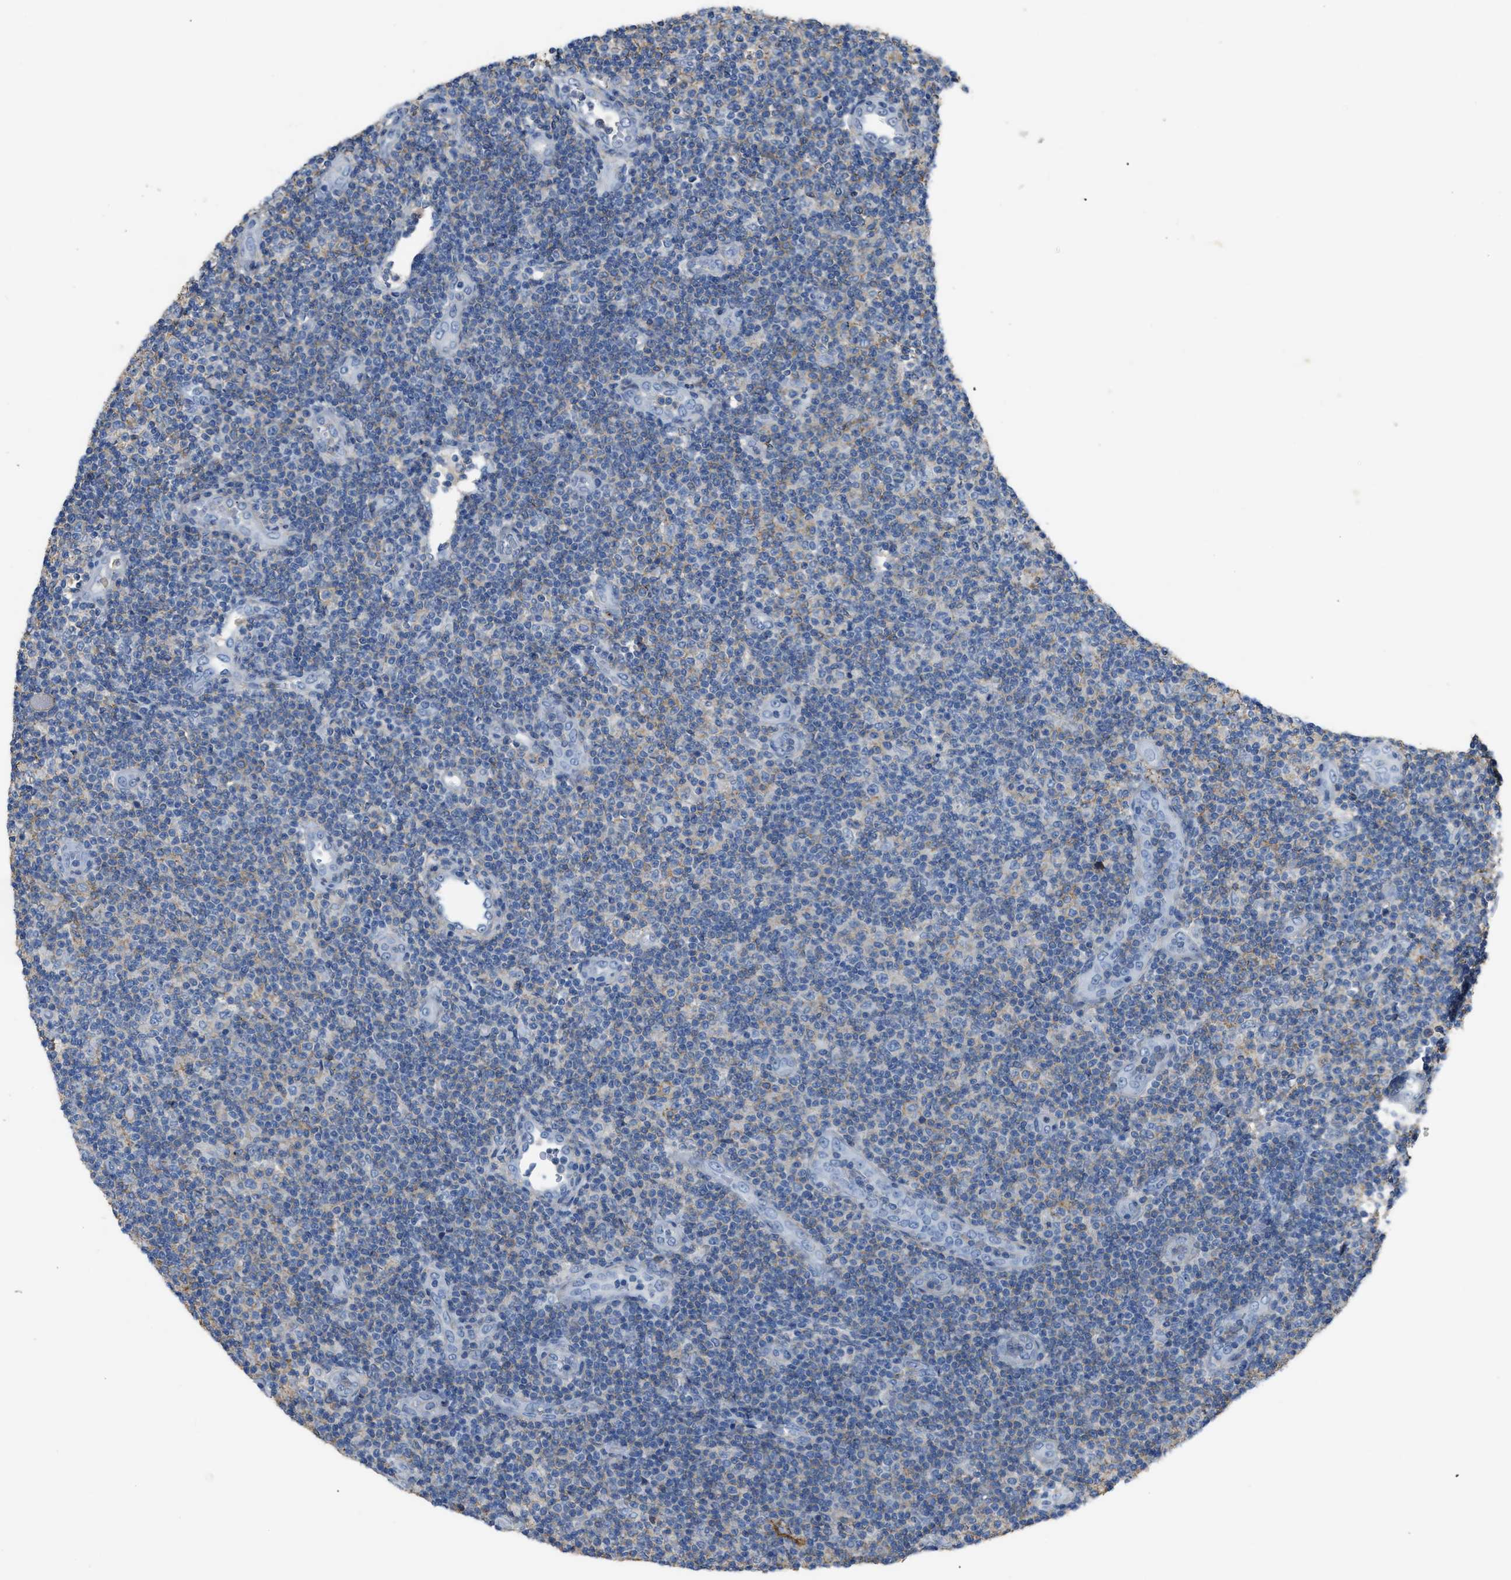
{"staining": {"intensity": "weak", "quantity": "<25%", "location": "cytoplasmic/membranous"}, "tissue": "lymphoma", "cell_type": "Tumor cells", "image_type": "cancer", "snomed": [{"axis": "morphology", "description": "Malignant lymphoma, non-Hodgkin's type, Low grade"}, {"axis": "topography", "description": "Lymph node"}], "caption": "The histopathology image demonstrates no significant expression in tumor cells of low-grade malignant lymphoma, non-Hodgkin's type.", "gene": "OR51E1", "patient": {"sex": "male", "age": 83}}